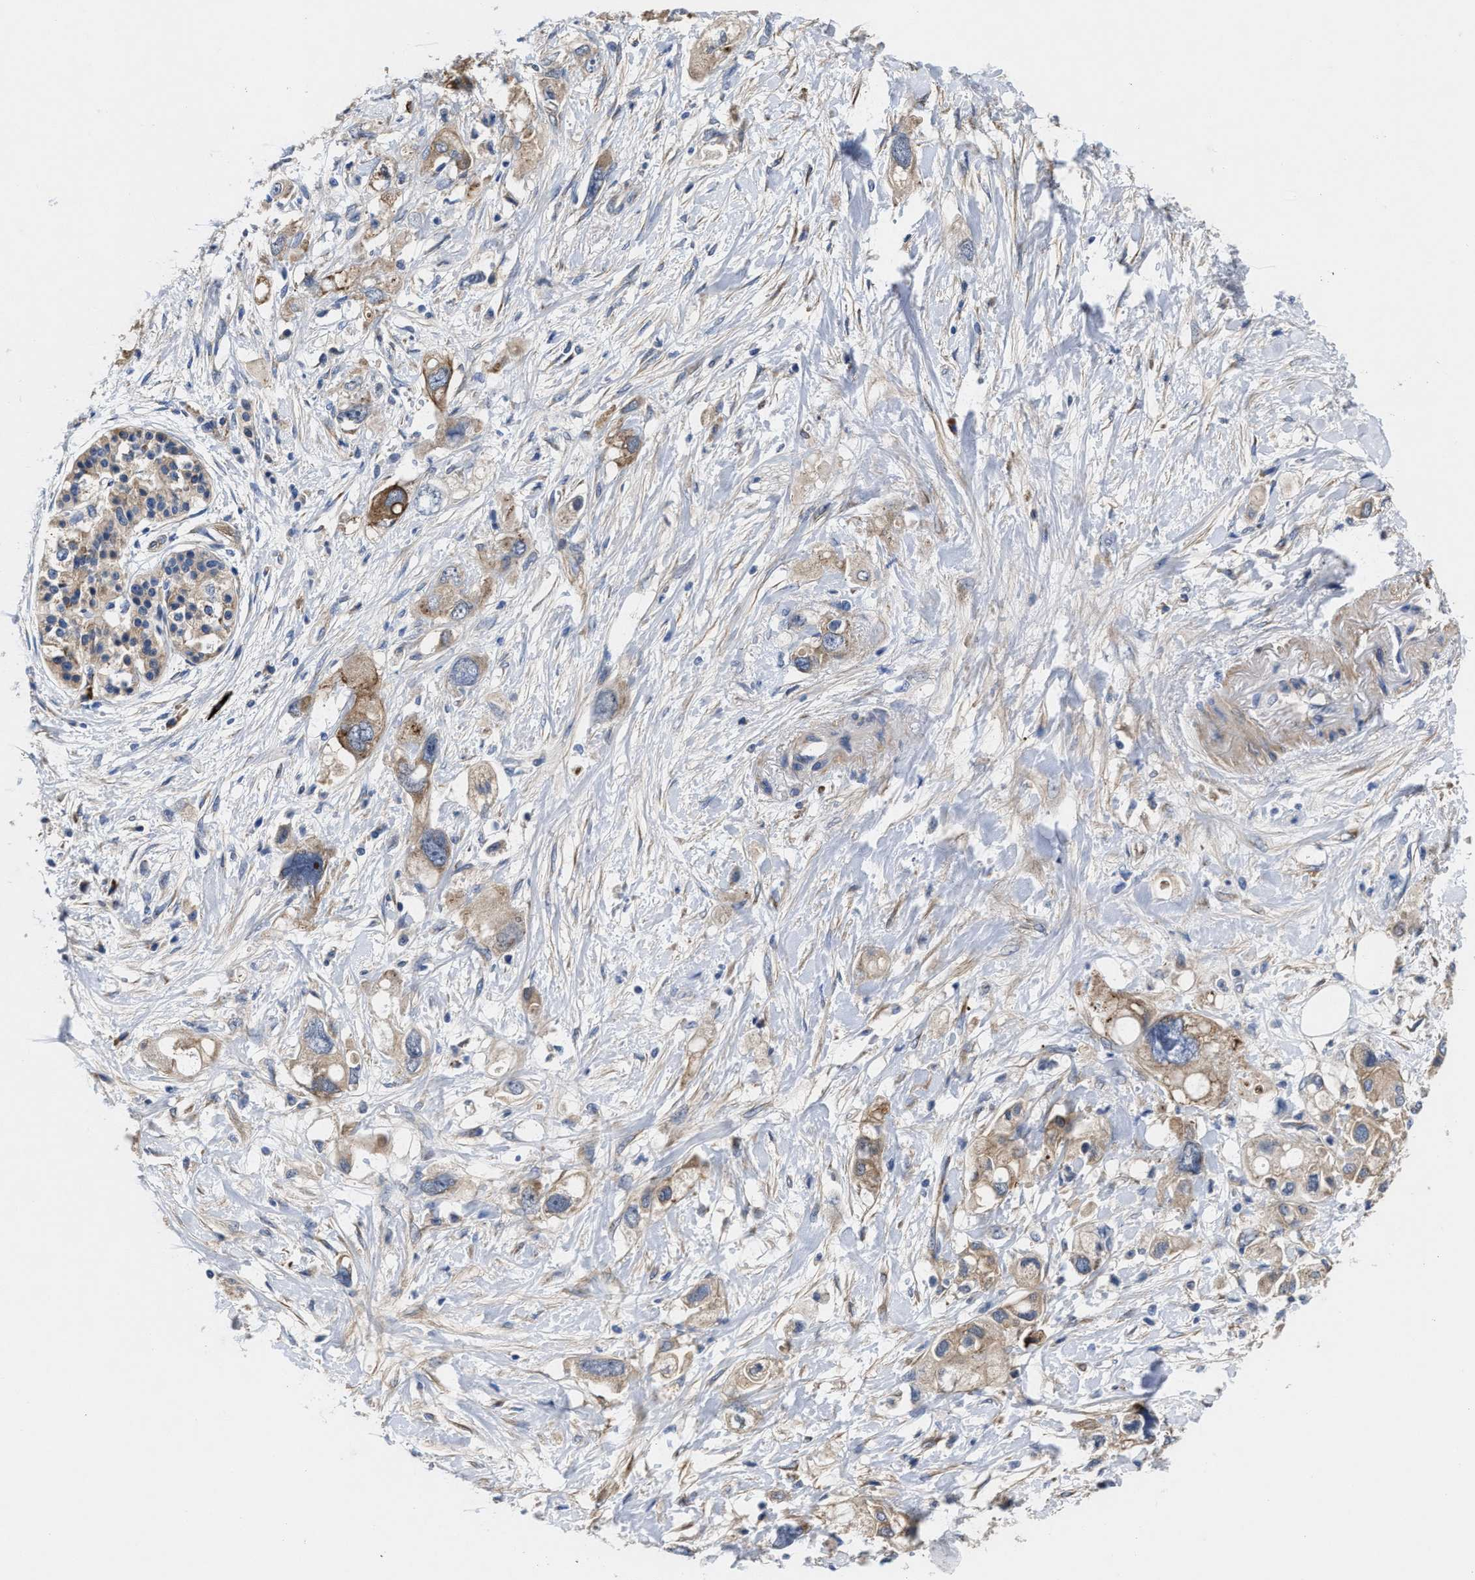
{"staining": {"intensity": "weak", "quantity": ">75%", "location": "cytoplasmic/membranous"}, "tissue": "pancreatic cancer", "cell_type": "Tumor cells", "image_type": "cancer", "snomed": [{"axis": "morphology", "description": "Adenocarcinoma, NOS"}, {"axis": "topography", "description": "Pancreas"}], "caption": "This histopathology image displays IHC staining of pancreatic adenocarcinoma, with low weak cytoplasmic/membranous staining in approximately >75% of tumor cells.", "gene": "SLC12A2", "patient": {"sex": "female", "age": 56}}